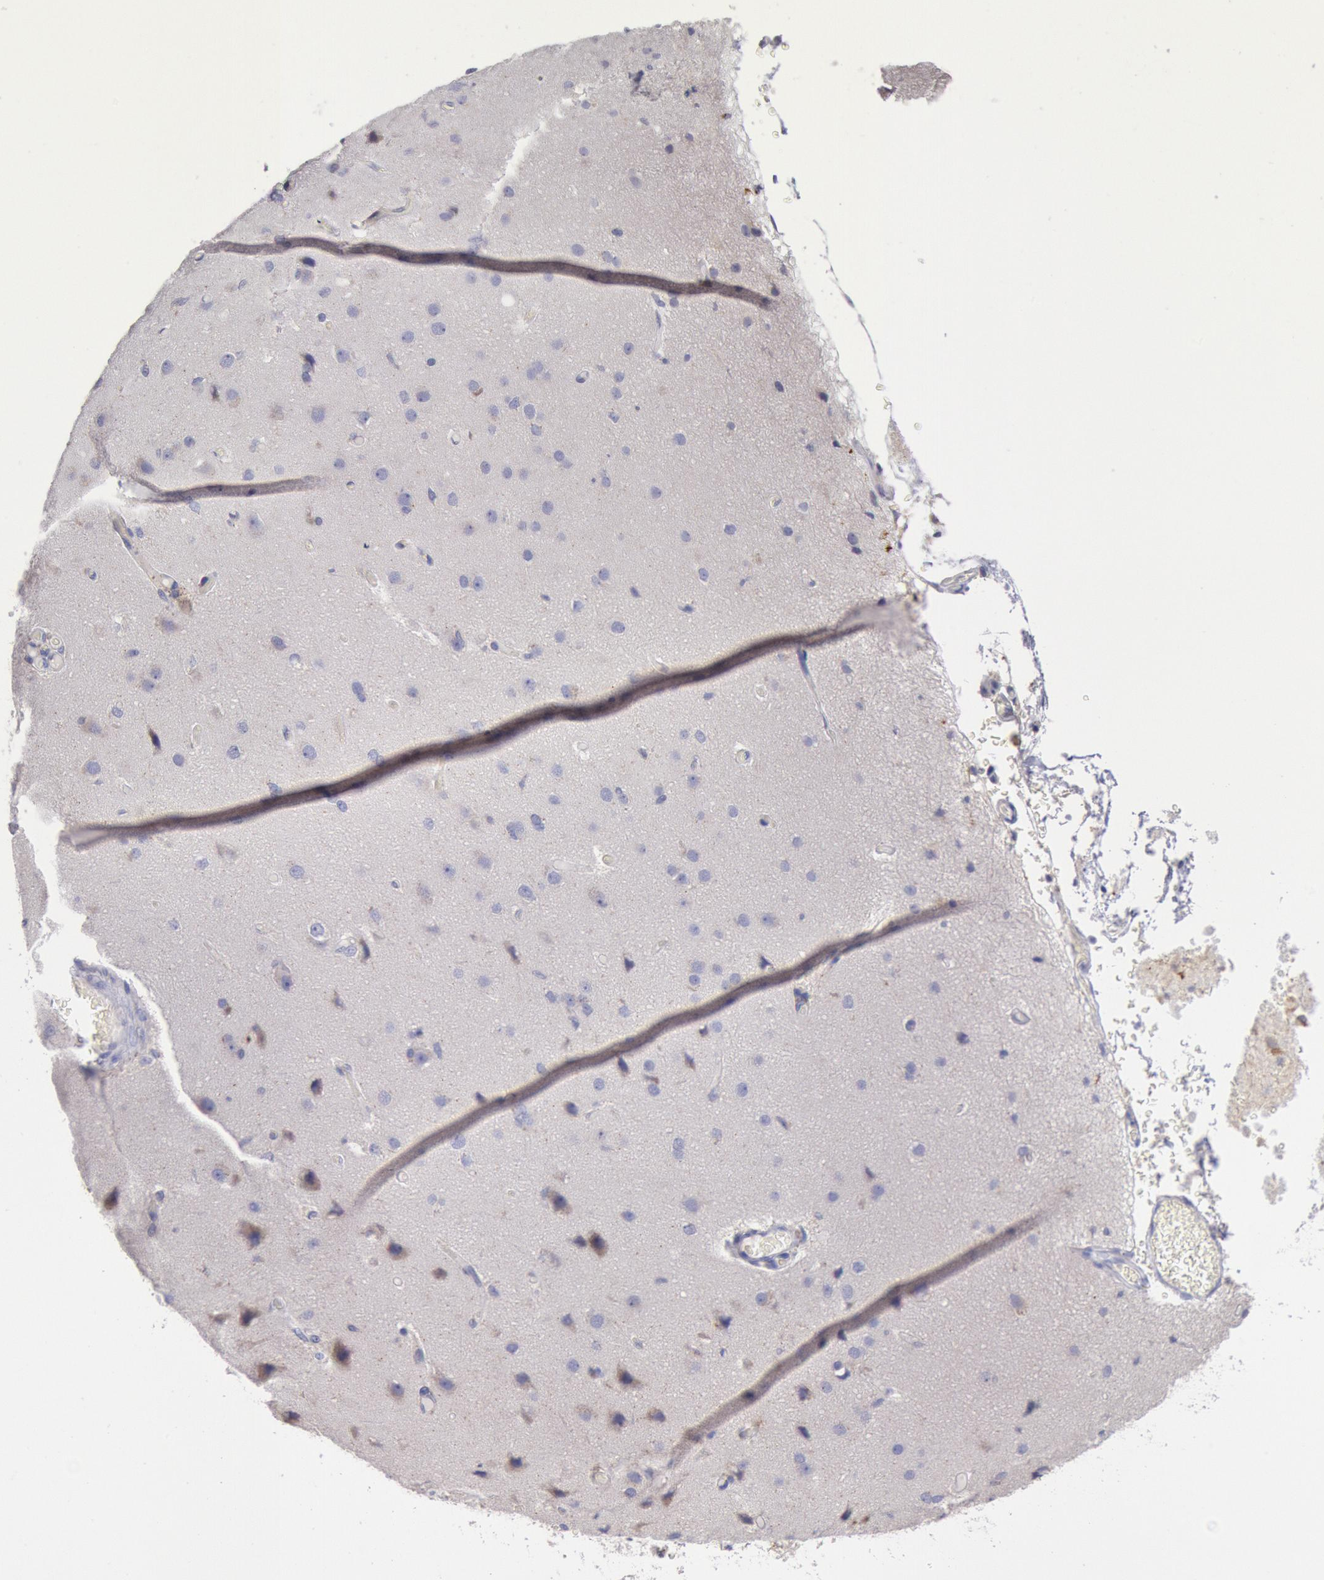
{"staining": {"intensity": "negative", "quantity": "none", "location": "none"}, "tissue": "cerebral cortex", "cell_type": "Endothelial cells", "image_type": "normal", "snomed": [{"axis": "morphology", "description": "Normal tissue, NOS"}, {"axis": "morphology", "description": "Glioma, malignant, High grade"}, {"axis": "topography", "description": "Cerebral cortex"}], "caption": "Endothelial cells show no significant expression in benign cerebral cortex. (DAB (3,3'-diaminobenzidine) immunohistochemistry (IHC) visualized using brightfield microscopy, high magnification).", "gene": "GAL3ST1", "patient": {"sex": "male", "age": 77}}